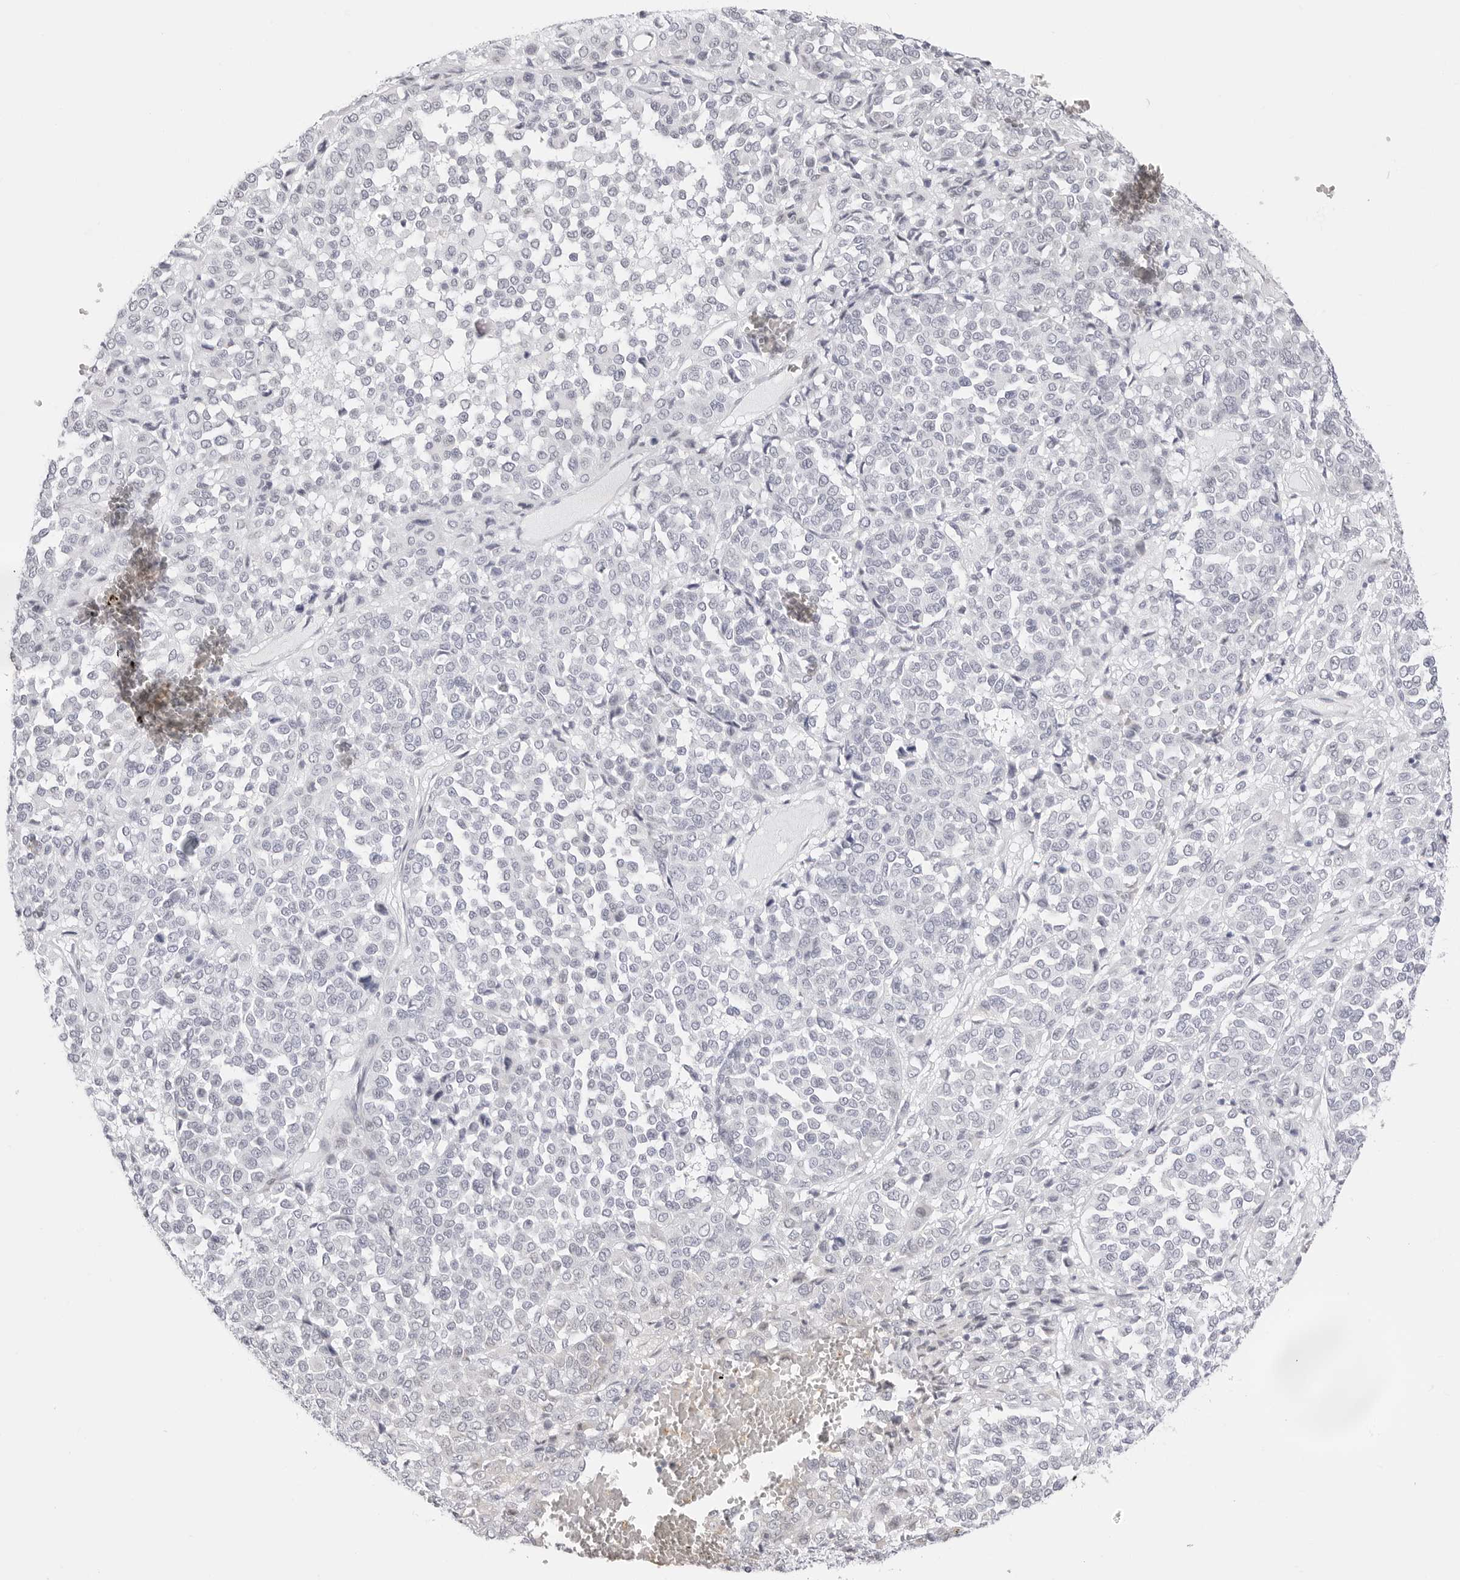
{"staining": {"intensity": "negative", "quantity": "none", "location": "none"}, "tissue": "melanoma", "cell_type": "Tumor cells", "image_type": "cancer", "snomed": [{"axis": "morphology", "description": "Malignant melanoma, Metastatic site"}, {"axis": "topography", "description": "Pancreas"}], "caption": "High magnification brightfield microscopy of malignant melanoma (metastatic site) stained with DAB (brown) and counterstained with hematoxylin (blue): tumor cells show no significant expression. Brightfield microscopy of immunohistochemistry stained with DAB (brown) and hematoxylin (blue), captured at high magnification.", "gene": "TSSK1B", "patient": {"sex": "female", "age": 30}}